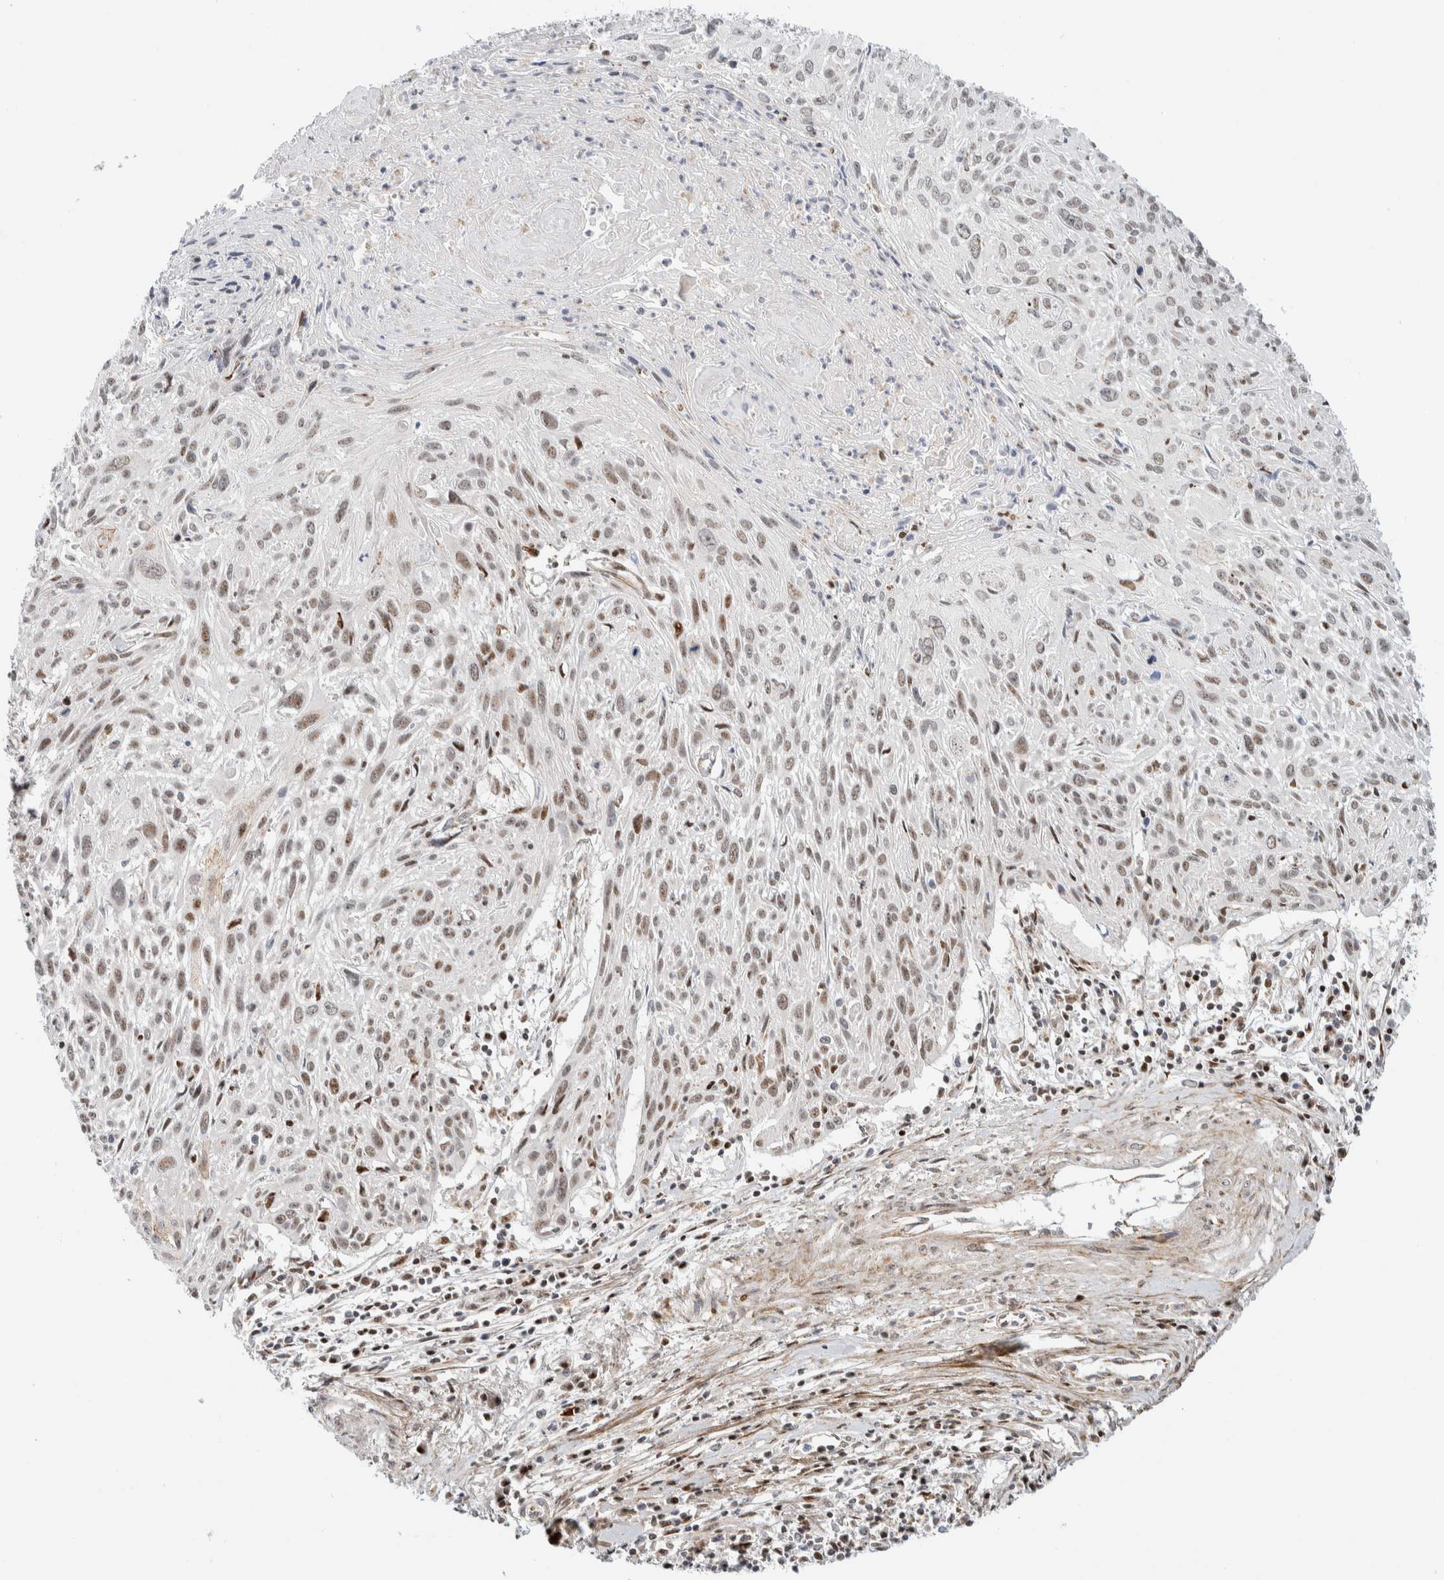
{"staining": {"intensity": "moderate", "quantity": "25%-75%", "location": "nuclear"}, "tissue": "cervical cancer", "cell_type": "Tumor cells", "image_type": "cancer", "snomed": [{"axis": "morphology", "description": "Squamous cell carcinoma, NOS"}, {"axis": "topography", "description": "Cervix"}], "caption": "Immunohistochemical staining of cervical cancer reveals medium levels of moderate nuclear protein staining in approximately 25%-75% of tumor cells.", "gene": "TSPAN32", "patient": {"sex": "female", "age": 51}}